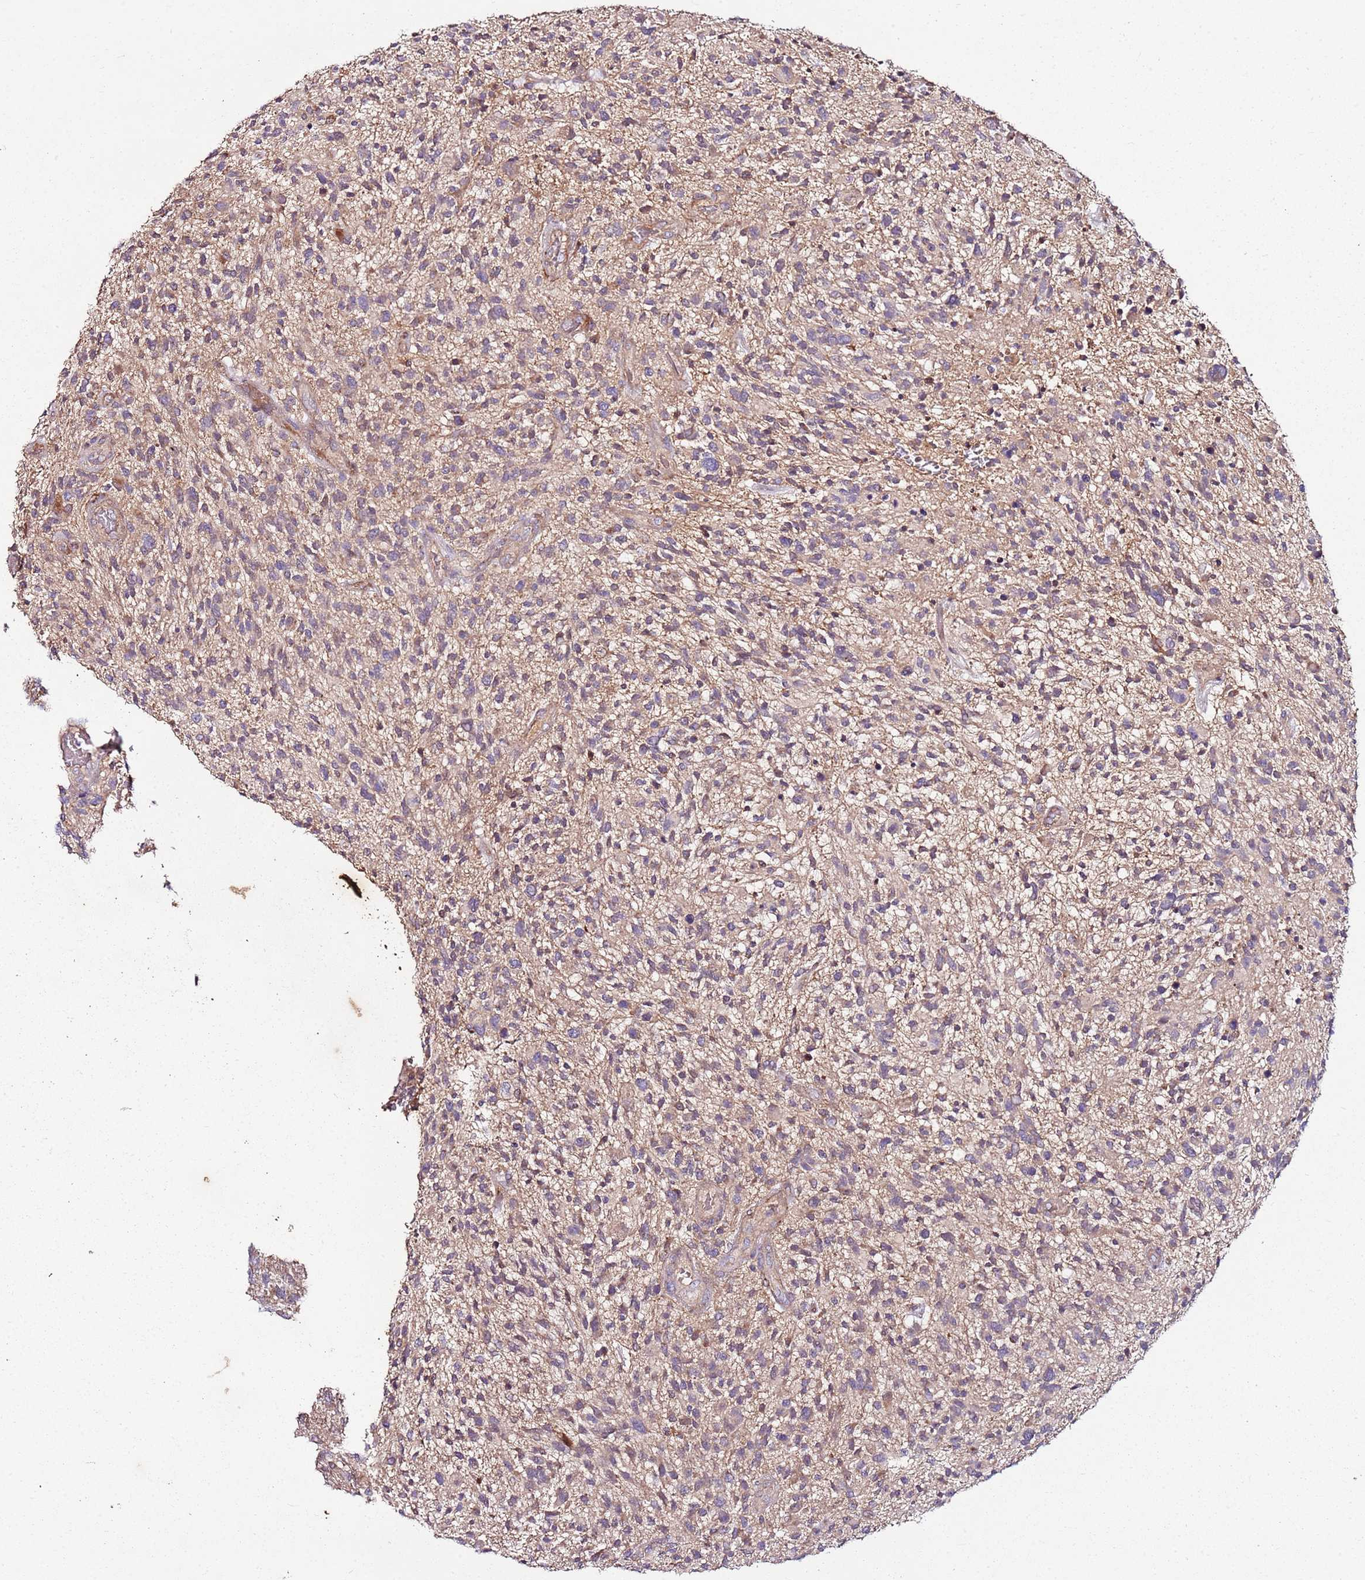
{"staining": {"intensity": "weak", "quantity": "<25%", "location": "cytoplasmic/membranous"}, "tissue": "glioma", "cell_type": "Tumor cells", "image_type": "cancer", "snomed": [{"axis": "morphology", "description": "Glioma, malignant, High grade"}, {"axis": "topography", "description": "Brain"}], "caption": "Glioma was stained to show a protein in brown. There is no significant staining in tumor cells.", "gene": "KRTAP21-3", "patient": {"sex": "male", "age": 47}}